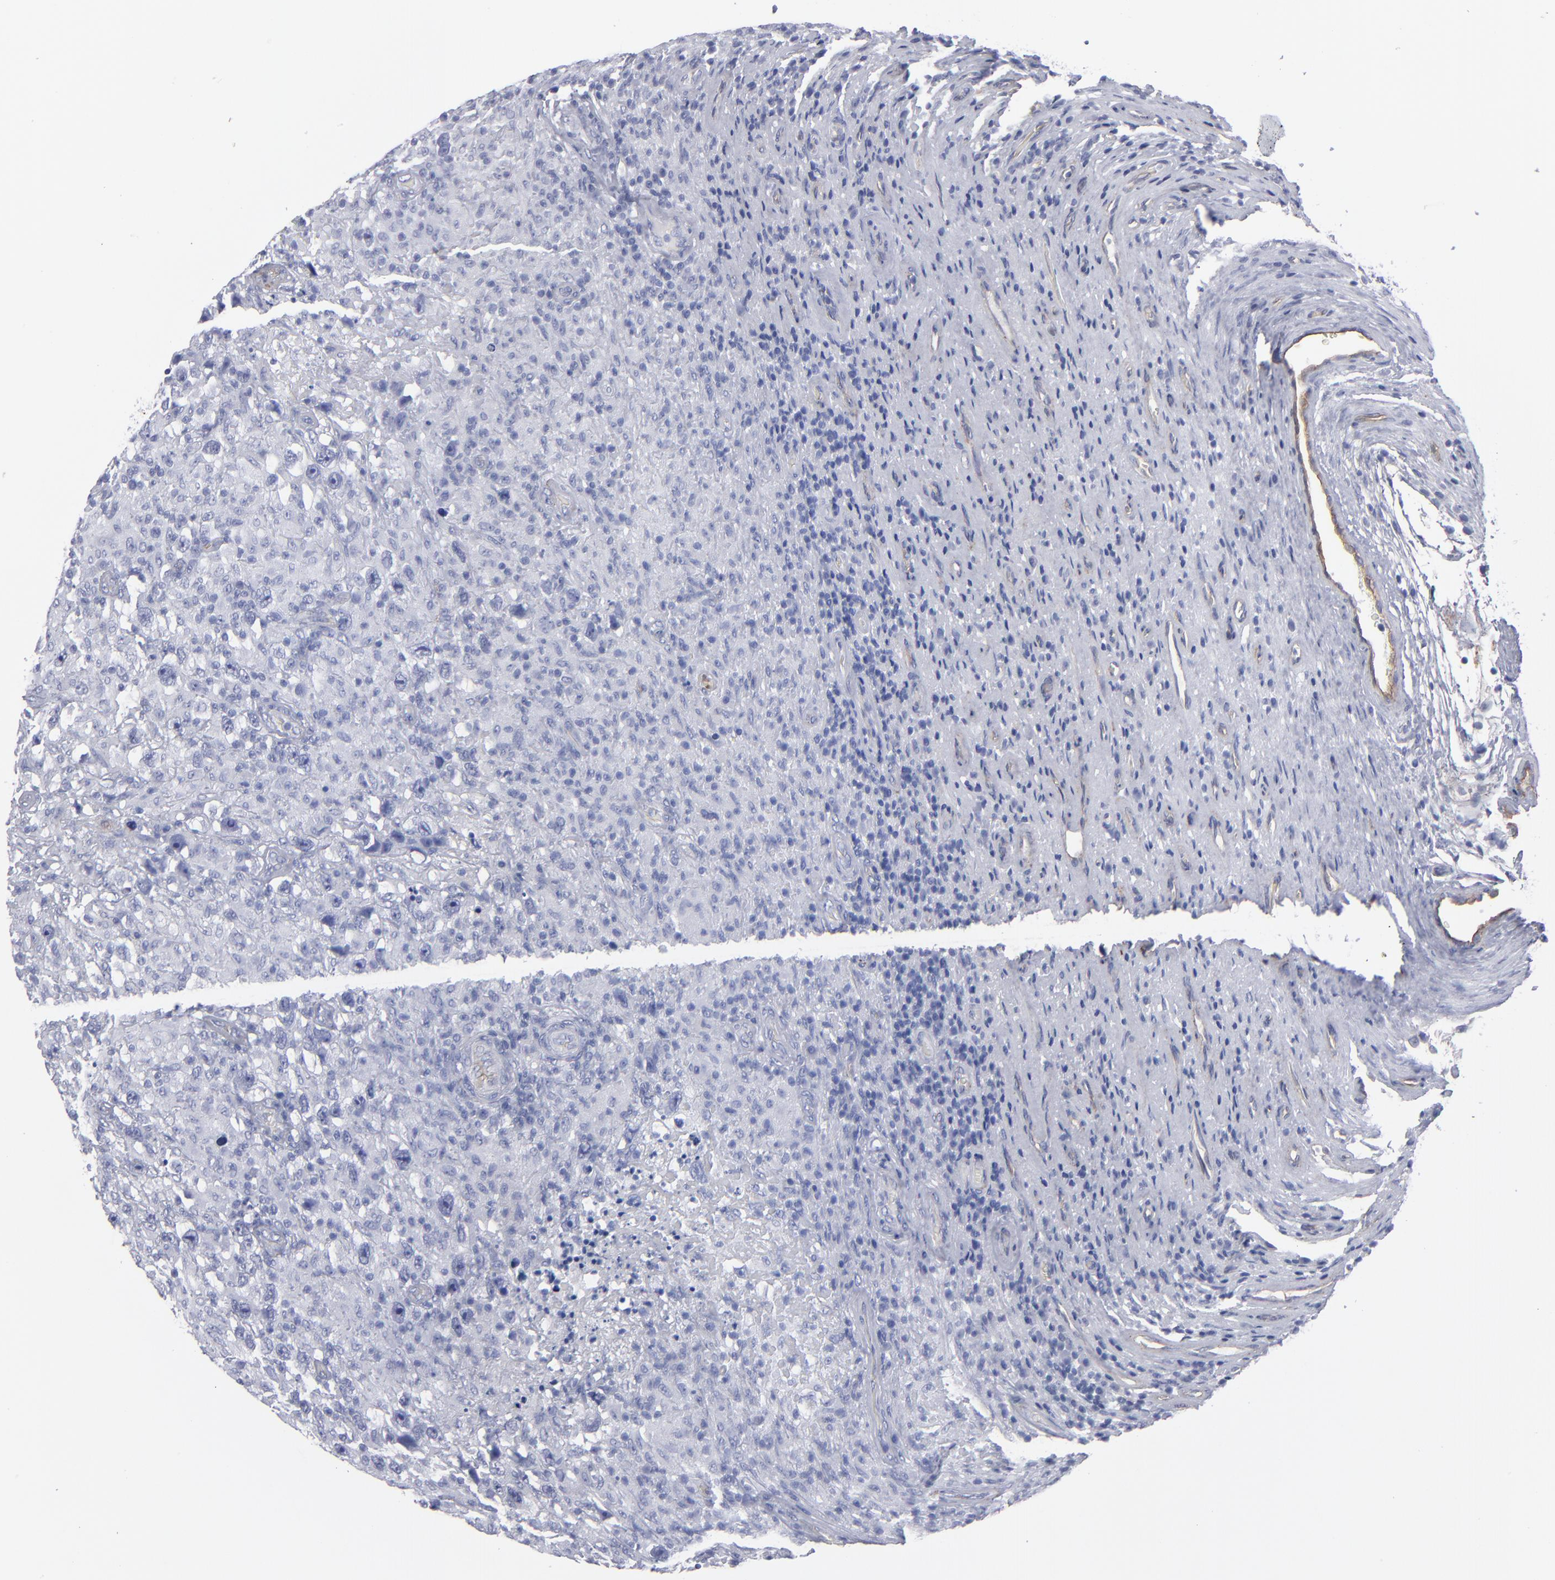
{"staining": {"intensity": "negative", "quantity": "none", "location": "none"}, "tissue": "testis cancer", "cell_type": "Tumor cells", "image_type": "cancer", "snomed": [{"axis": "morphology", "description": "Seminoma, NOS"}, {"axis": "topography", "description": "Testis"}], "caption": "Tumor cells show no significant expression in testis cancer. (DAB (3,3'-diaminobenzidine) IHC visualized using brightfield microscopy, high magnification).", "gene": "TM4SF1", "patient": {"sex": "male", "age": 34}}